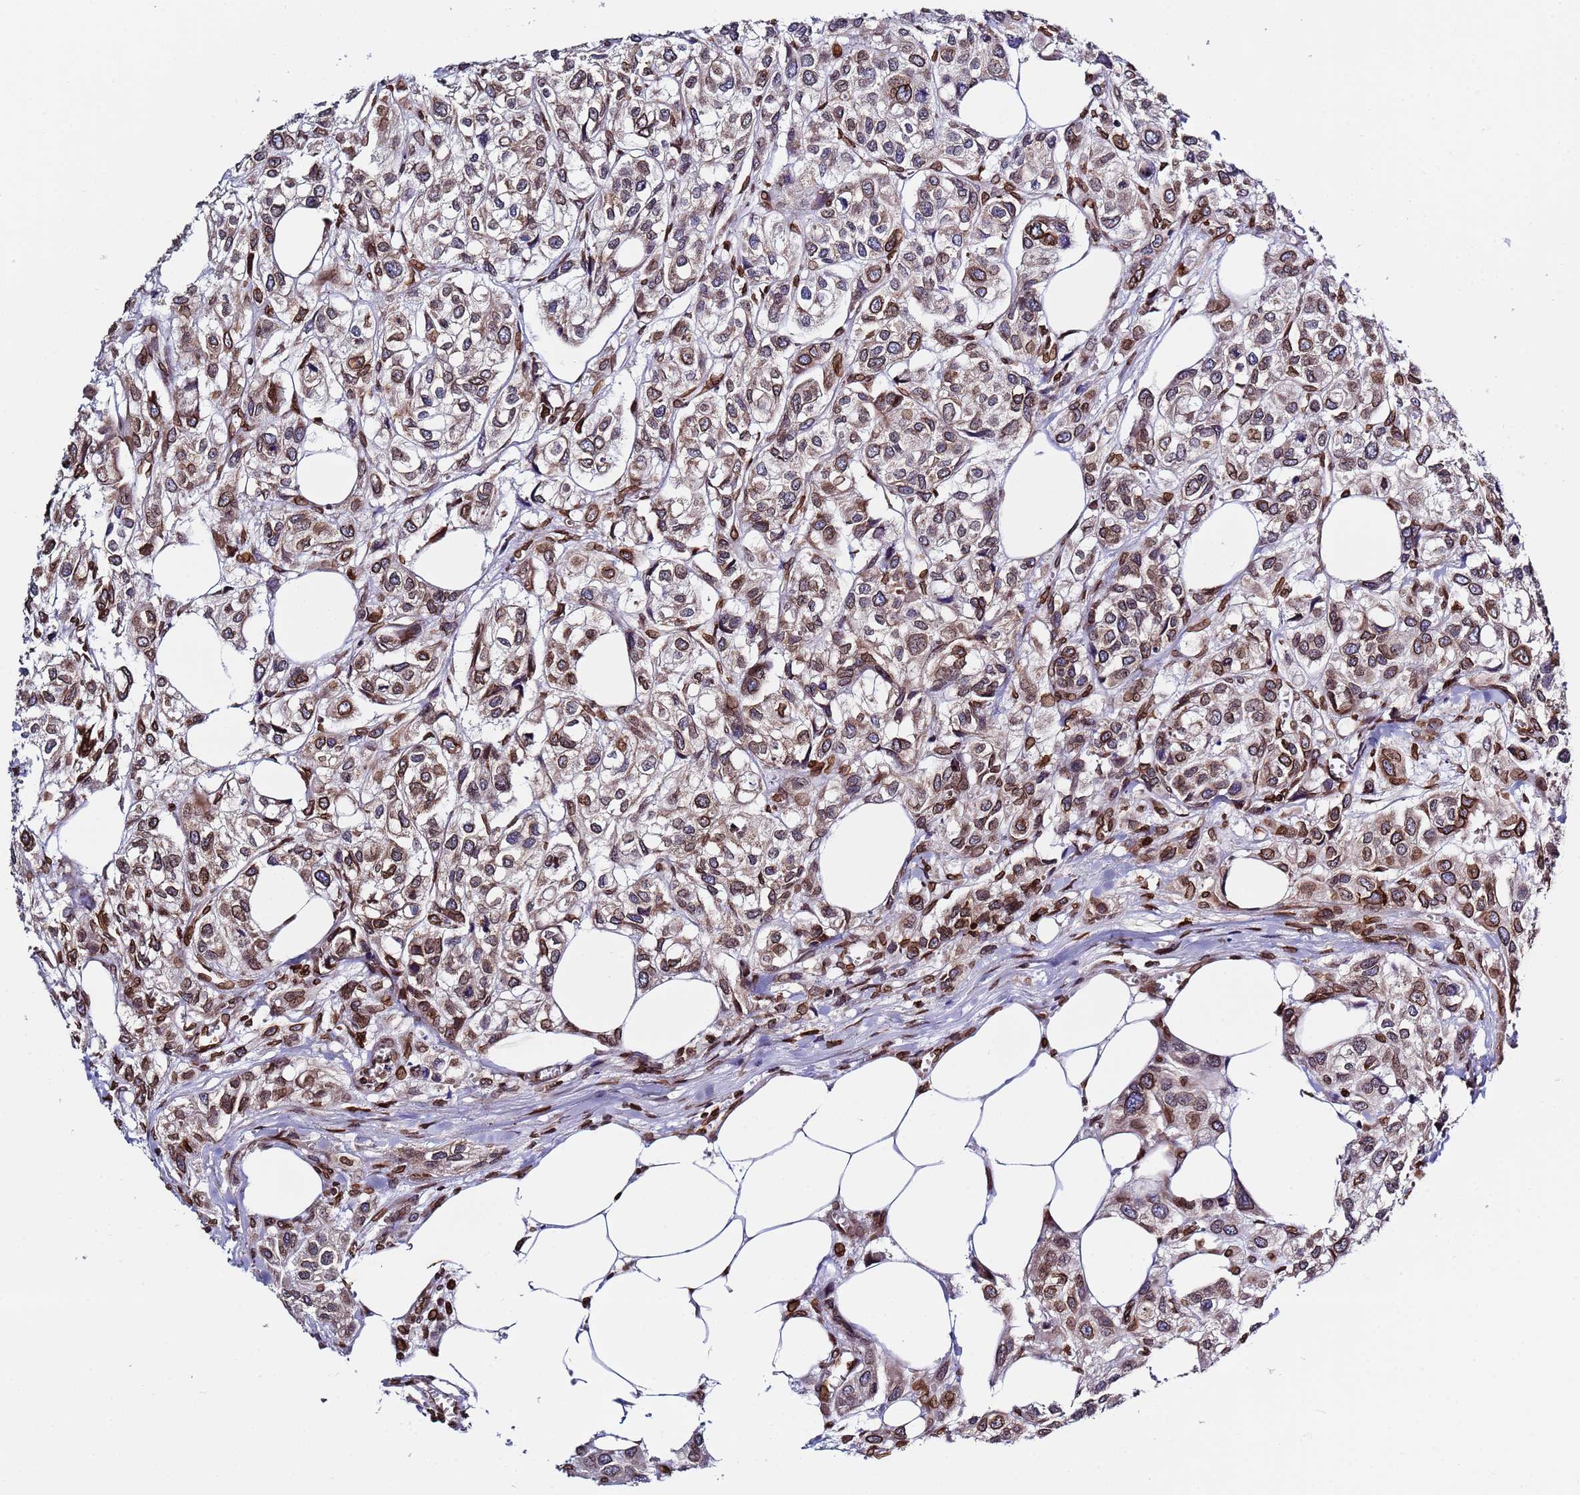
{"staining": {"intensity": "moderate", "quantity": "25%-75%", "location": "cytoplasmic/membranous,nuclear"}, "tissue": "urothelial cancer", "cell_type": "Tumor cells", "image_type": "cancer", "snomed": [{"axis": "morphology", "description": "Urothelial carcinoma, High grade"}, {"axis": "topography", "description": "Urinary bladder"}], "caption": "DAB immunohistochemical staining of urothelial cancer reveals moderate cytoplasmic/membranous and nuclear protein expression in about 25%-75% of tumor cells.", "gene": "TOR1AIP1", "patient": {"sex": "male", "age": 67}}